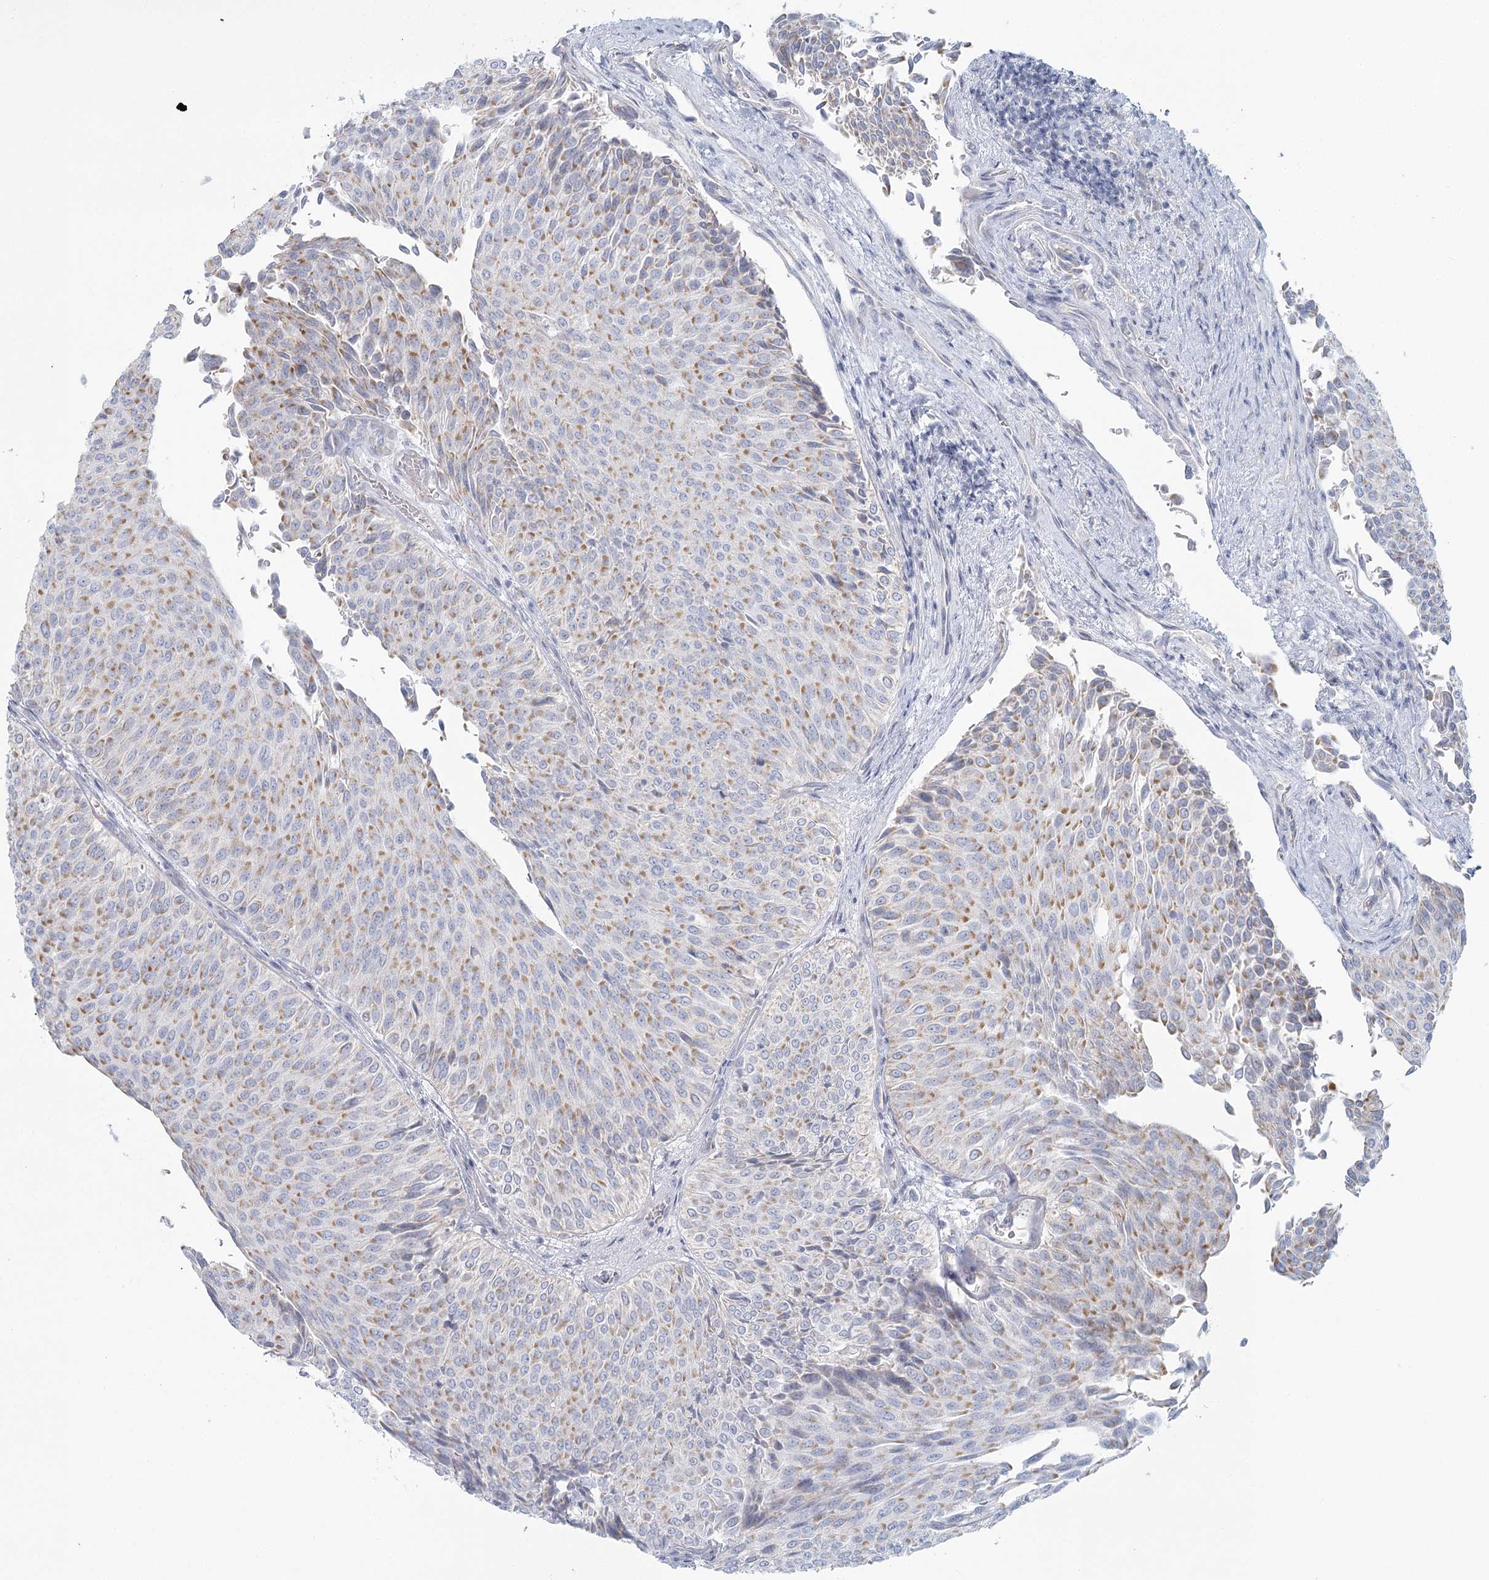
{"staining": {"intensity": "moderate", "quantity": ">75%", "location": "cytoplasmic/membranous"}, "tissue": "urothelial cancer", "cell_type": "Tumor cells", "image_type": "cancer", "snomed": [{"axis": "morphology", "description": "Urothelial carcinoma, Low grade"}, {"axis": "topography", "description": "Urinary bladder"}], "caption": "An image showing moderate cytoplasmic/membranous staining in about >75% of tumor cells in urothelial cancer, as visualized by brown immunohistochemical staining.", "gene": "BPHL", "patient": {"sex": "male", "age": 78}}